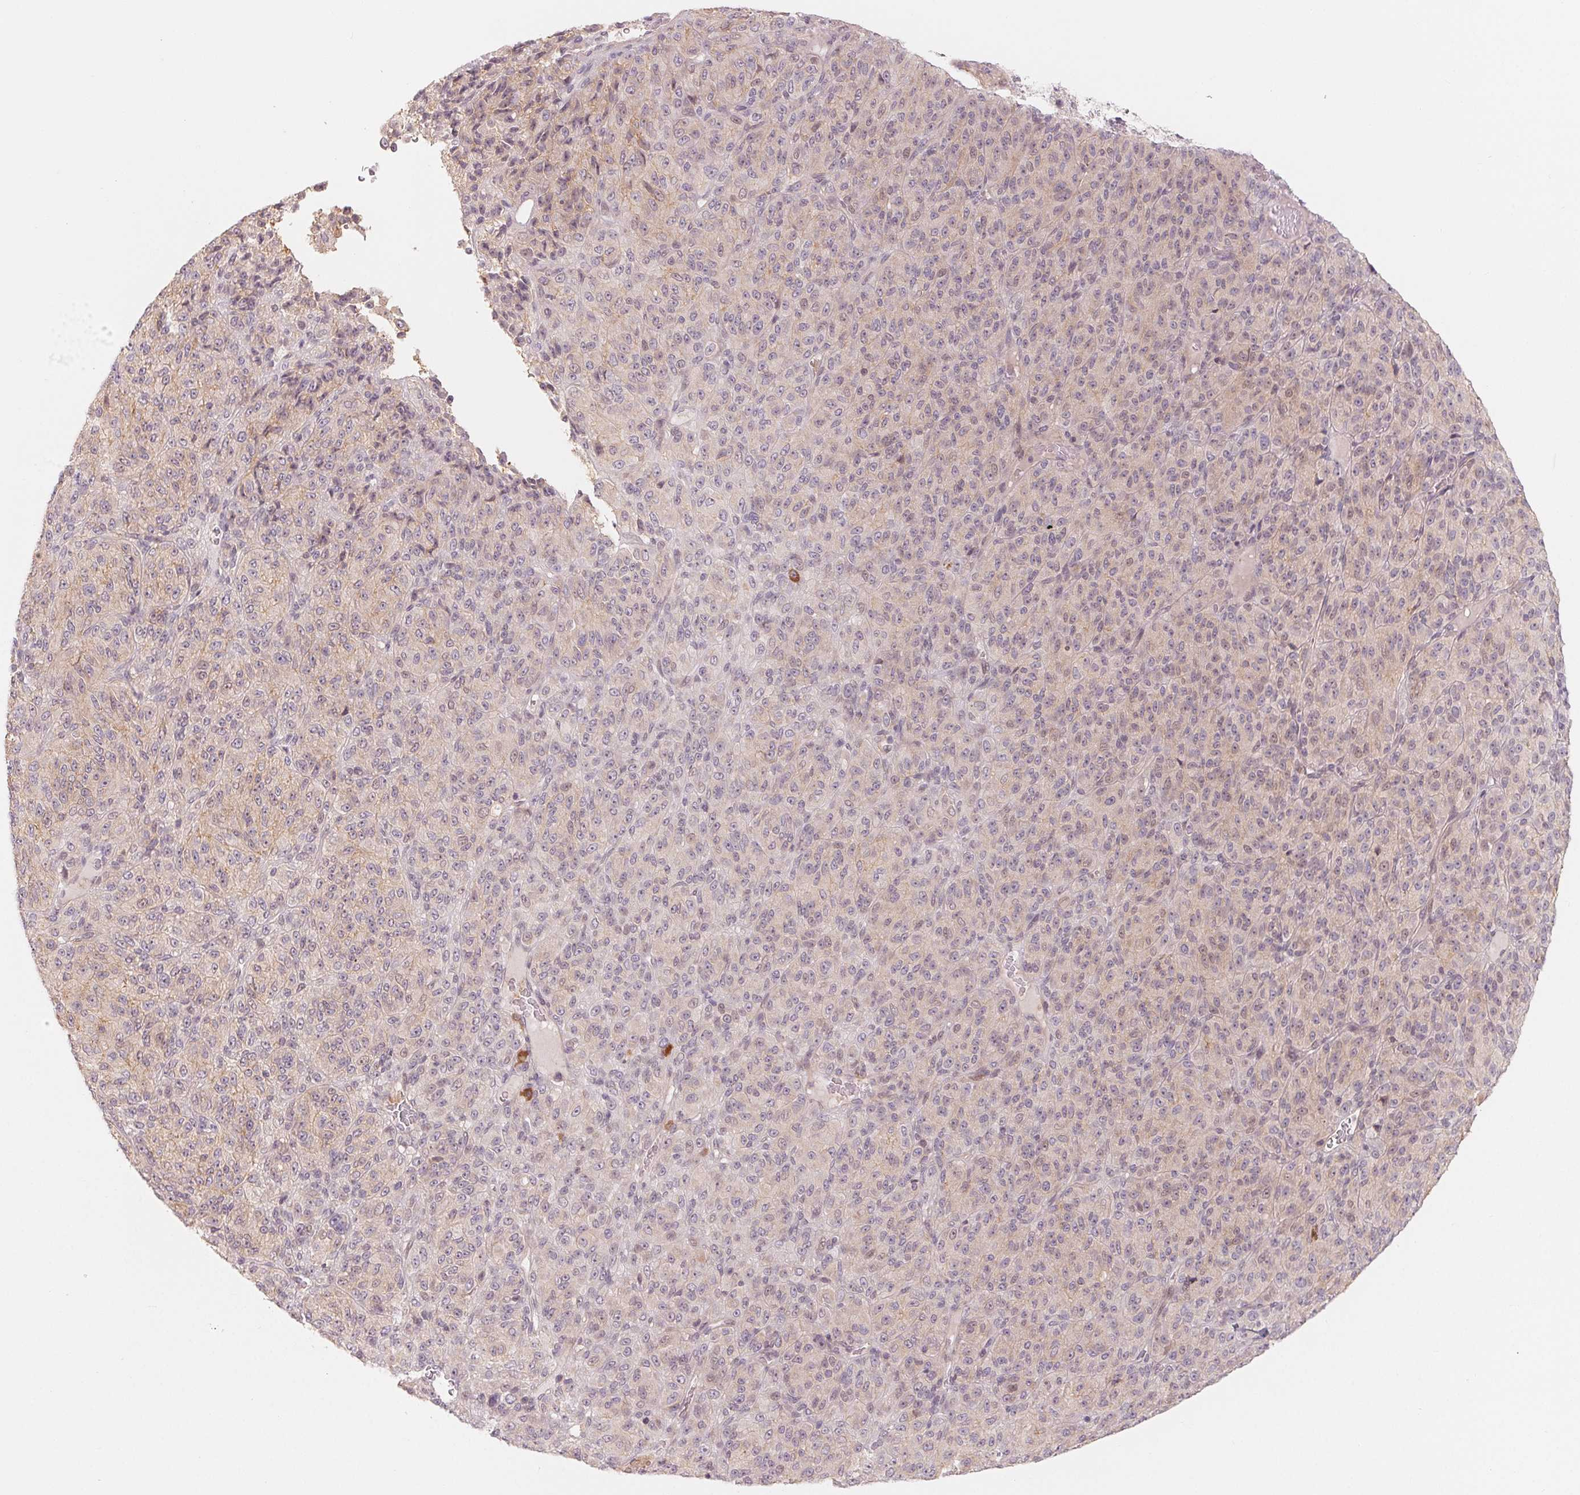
{"staining": {"intensity": "weak", "quantity": "<25%", "location": "cytoplasmic/membranous"}, "tissue": "melanoma", "cell_type": "Tumor cells", "image_type": "cancer", "snomed": [{"axis": "morphology", "description": "Malignant melanoma, Metastatic site"}, {"axis": "topography", "description": "Brain"}], "caption": "There is no significant staining in tumor cells of malignant melanoma (metastatic site).", "gene": "DENND2C", "patient": {"sex": "female", "age": 56}}